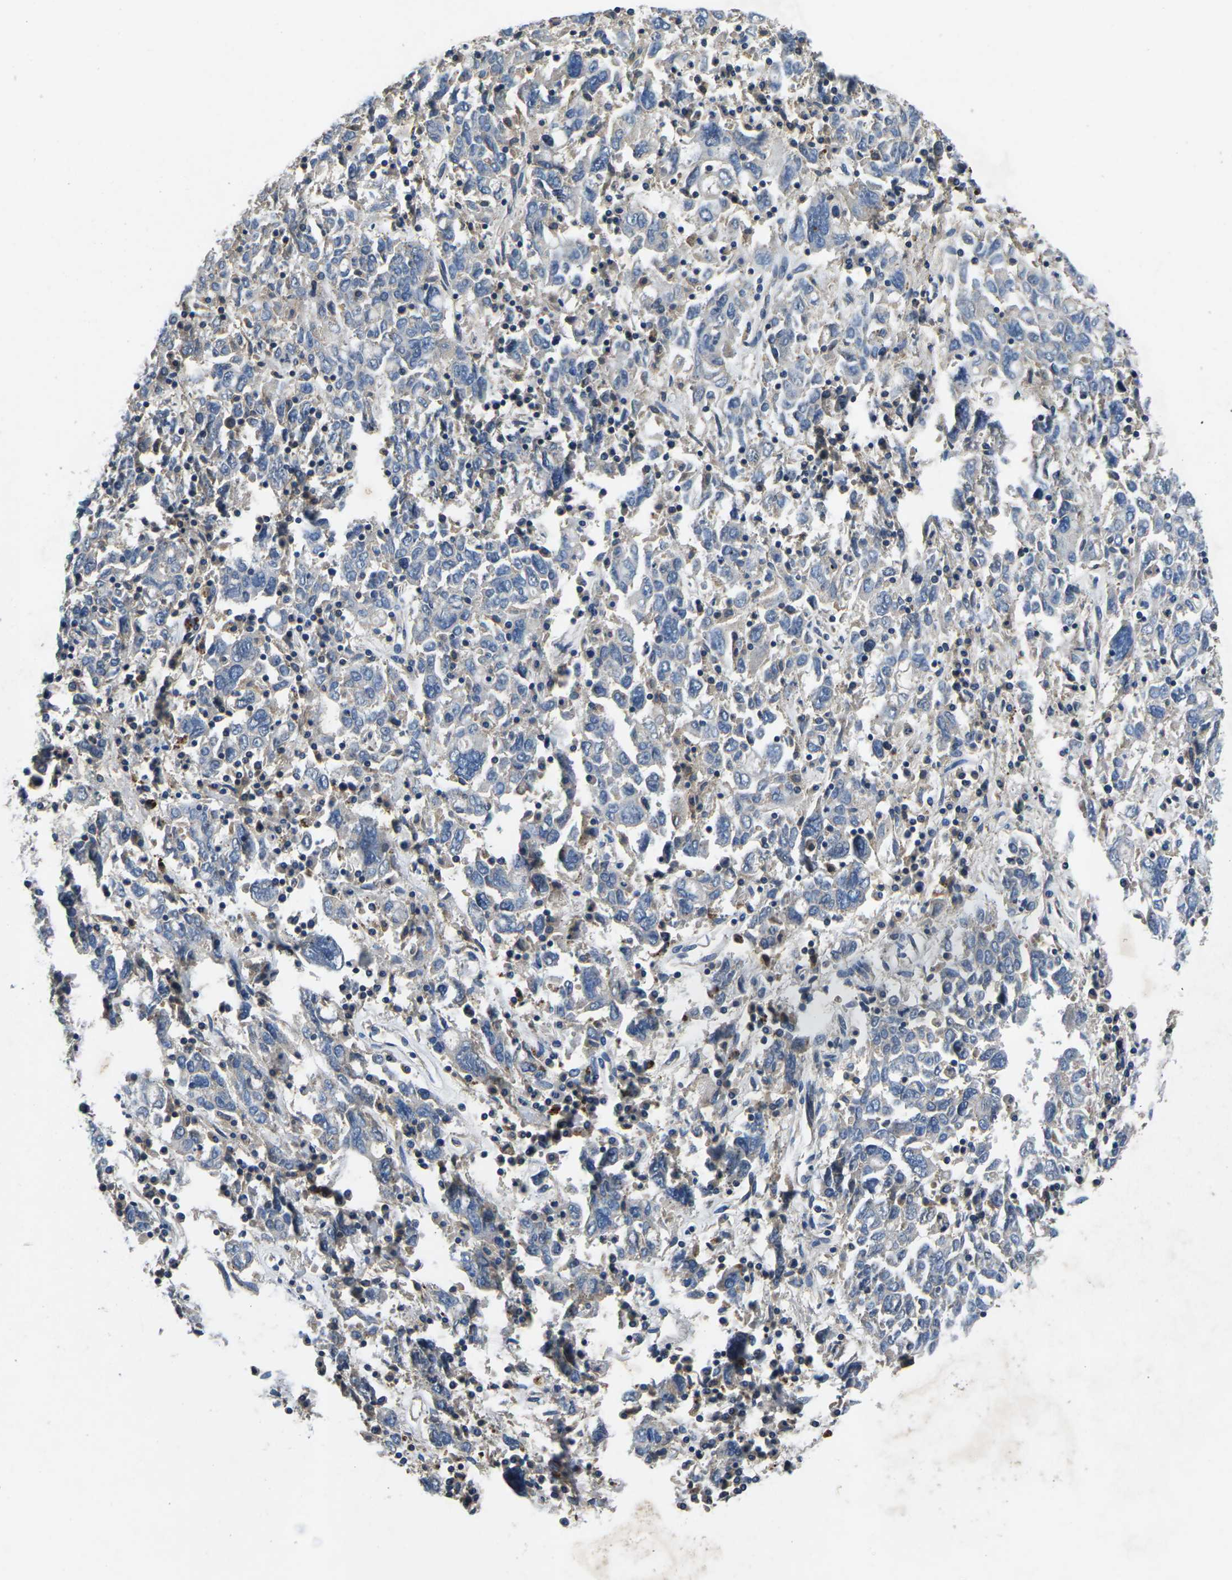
{"staining": {"intensity": "negative", "quantity": "none", "location": "none"}, "tissue": "ovarian cancer", "cell_type": "Tumor cells", "image_type": "cancer", "snomed": [{"axis": "morphology", "description": "Carcinoma, endometroid"}, {"axis": "topography", "description": "Ovary"}], "caption": "A photomicrograph of endometroid carcinoma (ovarian) stained for a protein exhibits no brown staining in tumor cells.", "gene": "PDCD6IP", "patient": {"sex": "female", "age": 62}}